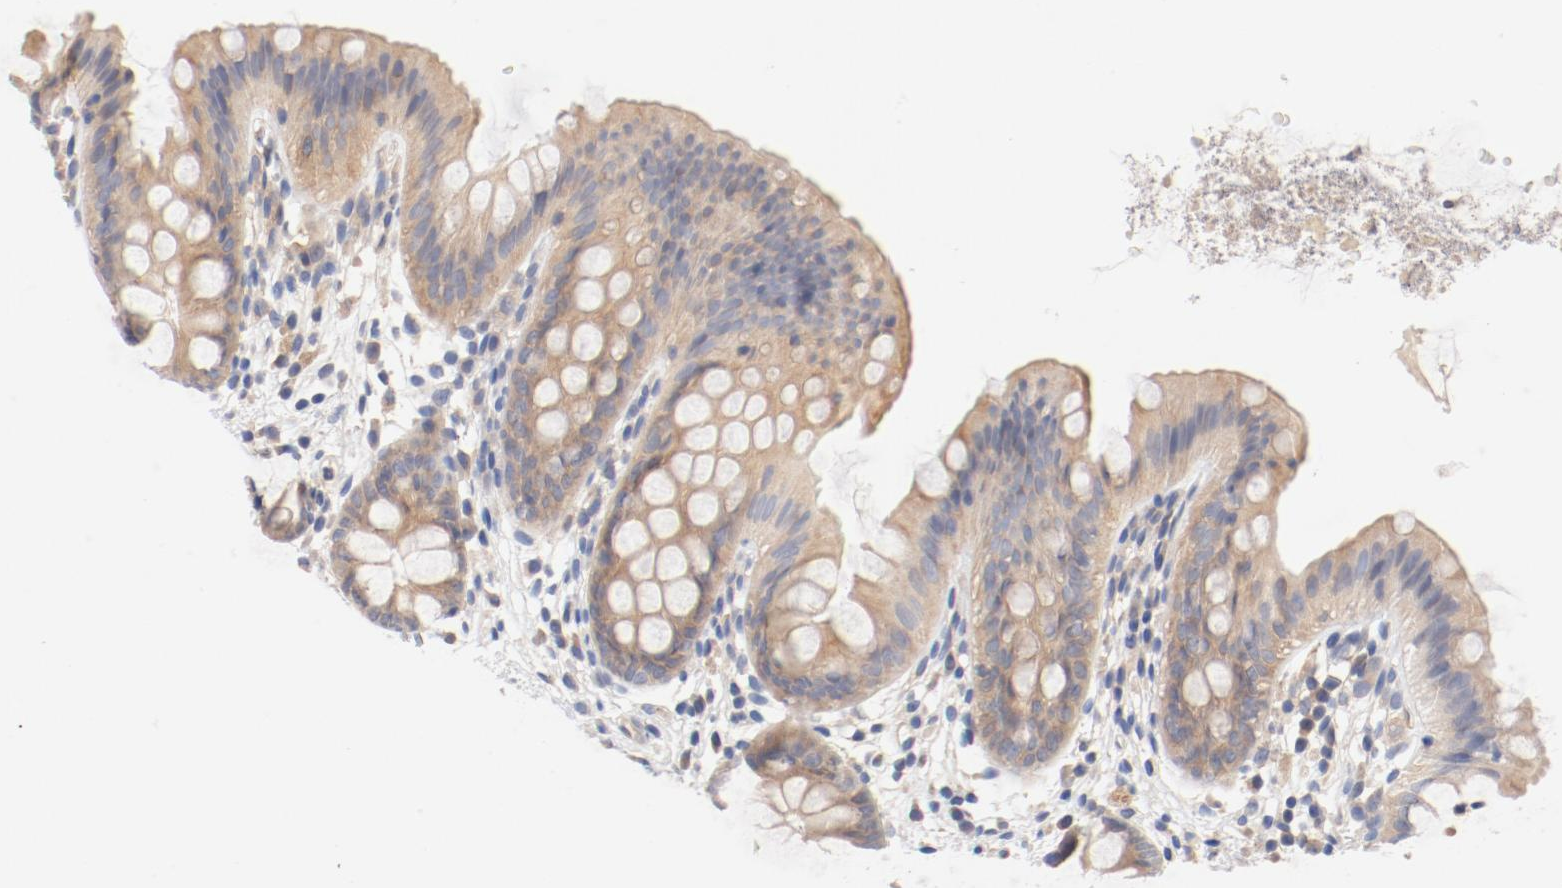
{"staining": {"intensity": "weak", "quantity": ">75%", "location": "cytoplasmic/membranous"}, "tissue": "colon", "cell_type": "Endothelial cells", "image_type": "normal", "snomed": [{"axis": "morphology", "description": "Normal tissue, NOS"}, {"axis": "topography", "description": "Smooth muscle"}, {"axis": "topography", "description": "Colon"}], "caption": "The histopathology image exhibits immunohistochemical staining of normal colon. There is weak cytoplasmic/membranous expression is seen in about >75% of endothelial cells.", "gene": "DYNC1H1", "patient": {"sex": "male", "age": 67}}